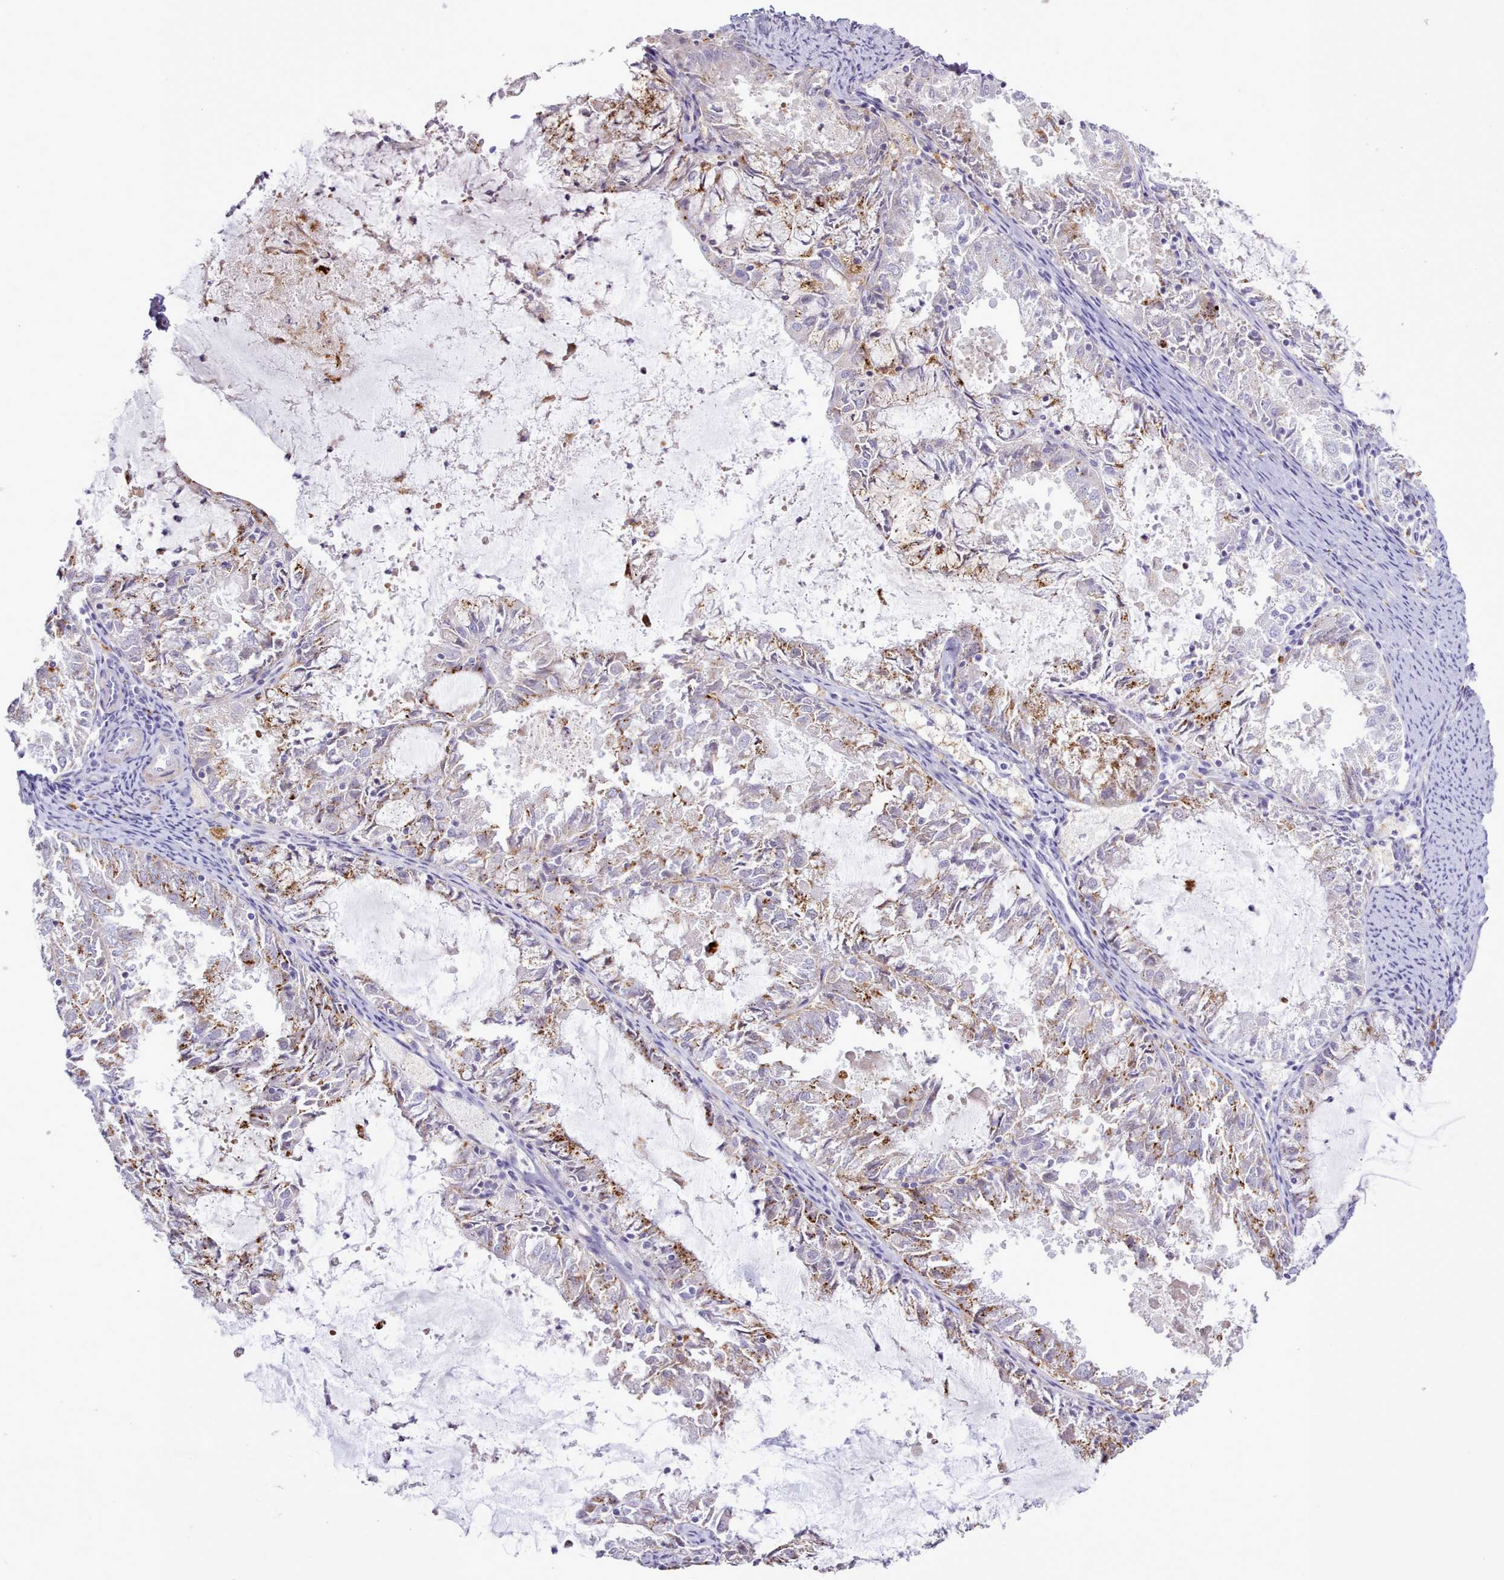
{"staining": {"intensity": "moderate", "quantity": ">75%", "location": "cytoplasmic/membranous"}, "tissue": "endometrial cancer", "cell_type": "Tumor cells", "image_type": "cancer", "snomed": [{"axis": "morphology", "description": "Adenocarcinoma, NOS"}, {"axis": "topography", "description": "Endometrium"}], "caption": "Immunohistochemical staining of endometrial adenocarcinoma displays medium levels of moderate cytoplasmic/membranous protein staining in about >75% of tumor cells.", "gene": "SRD5A1", "patient": {"sex": "female", "age": 57}}